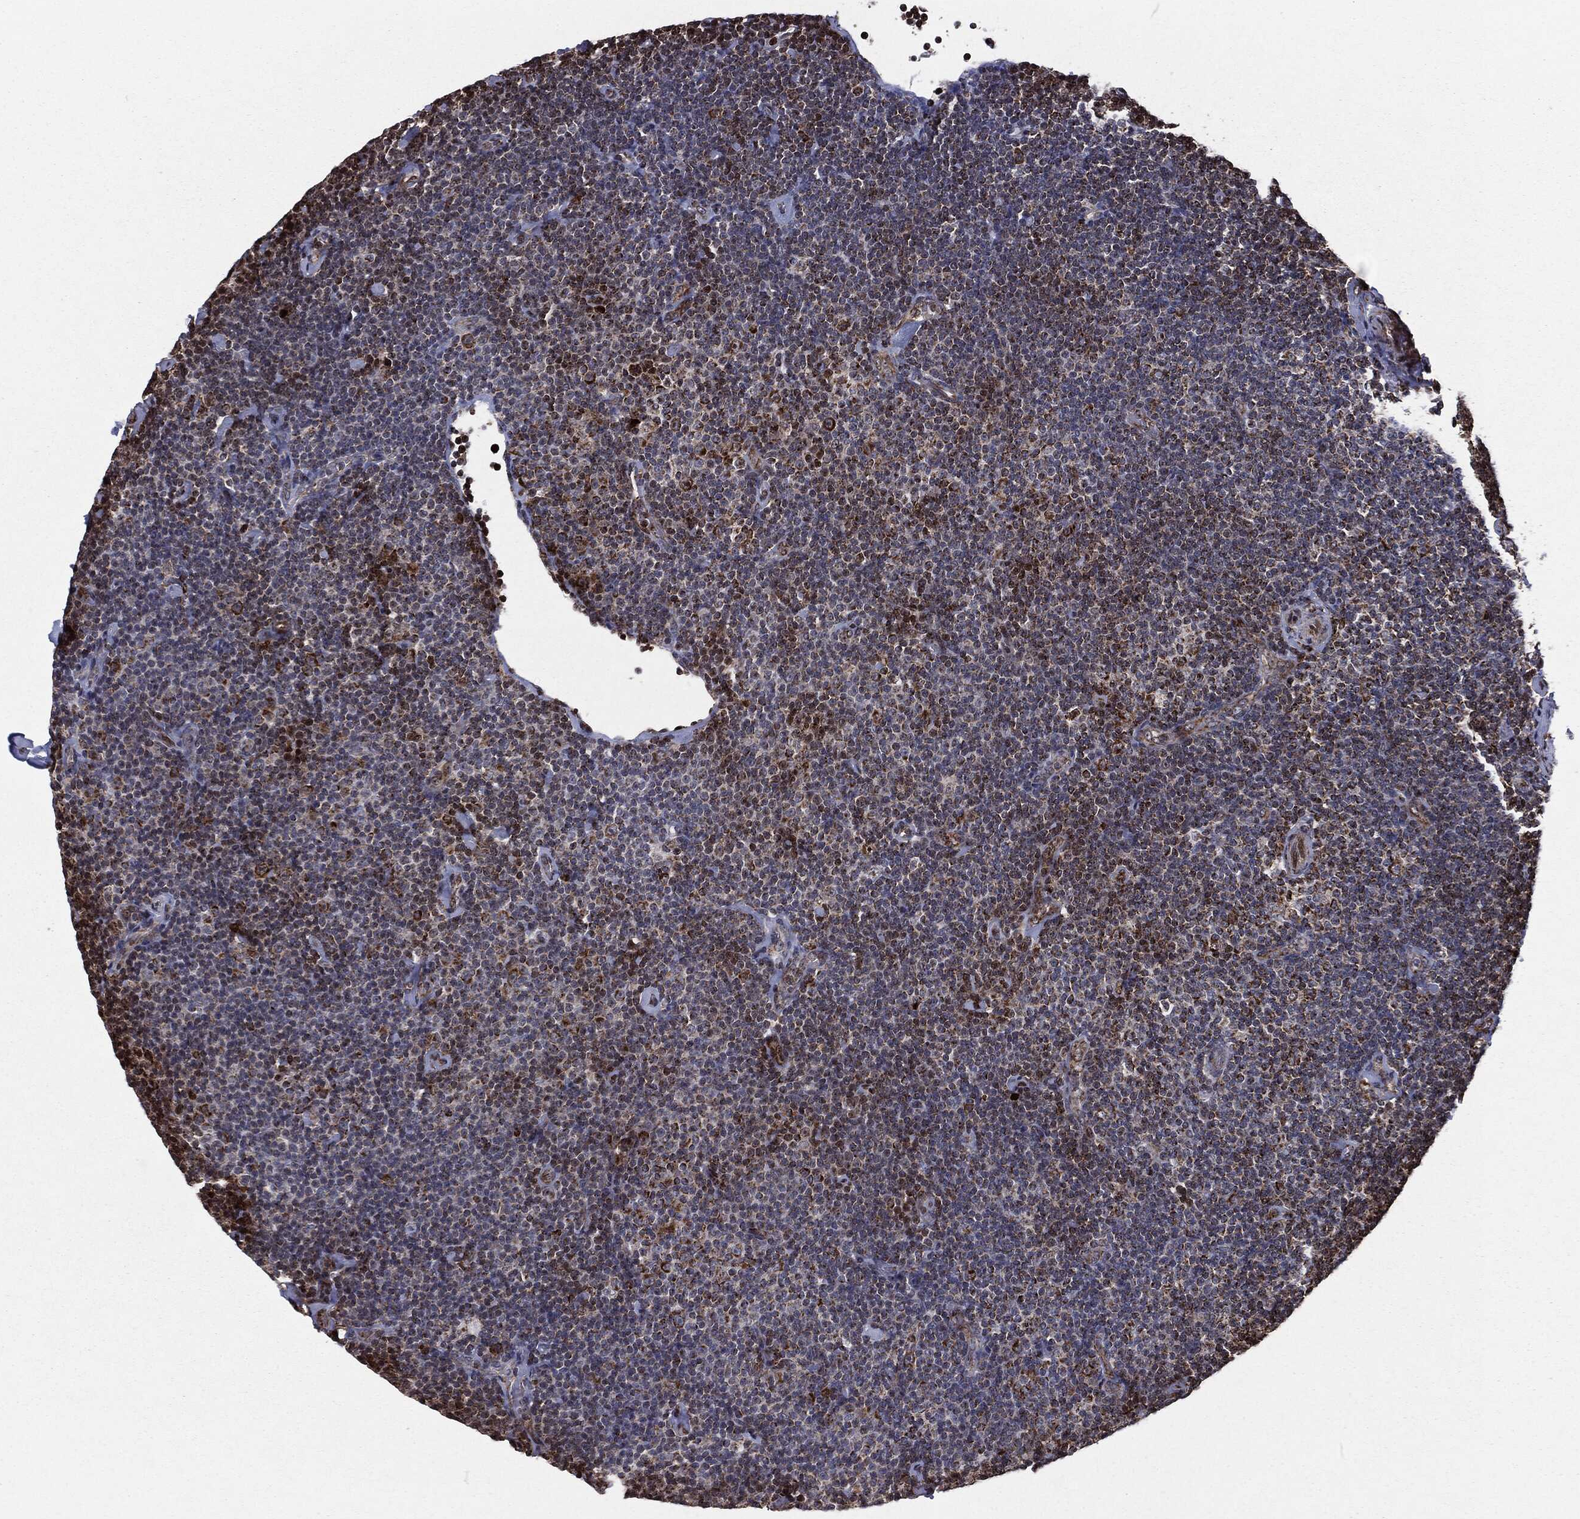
{"staining": {"intensity": "moderate", "quantity": "<25%", "location": "cytoplasmic/membranous,nuclear"}, "tissue": "lymphoma", "cell_type": "Tumor cells", "image_type": "cancer", "snomed": [{"axis": "morphology", "description": "Malignant lymphoma, non-Hodgkin's type, Low grade"}, {"axis": "topography", "description": "Lymph node"}], "caption": "Immunohistochemical staining of human malignant lymphoma, non-Hodgkin's type (low-grade) displays low levels of moderate cytoplasmic/membranous and nuclear staining in about <25% of tumor cells. (IHC, brightfield microscopy, high magnification).", "gene": "CHCHD2", "patient": {"sex": "male", "age": 81}}